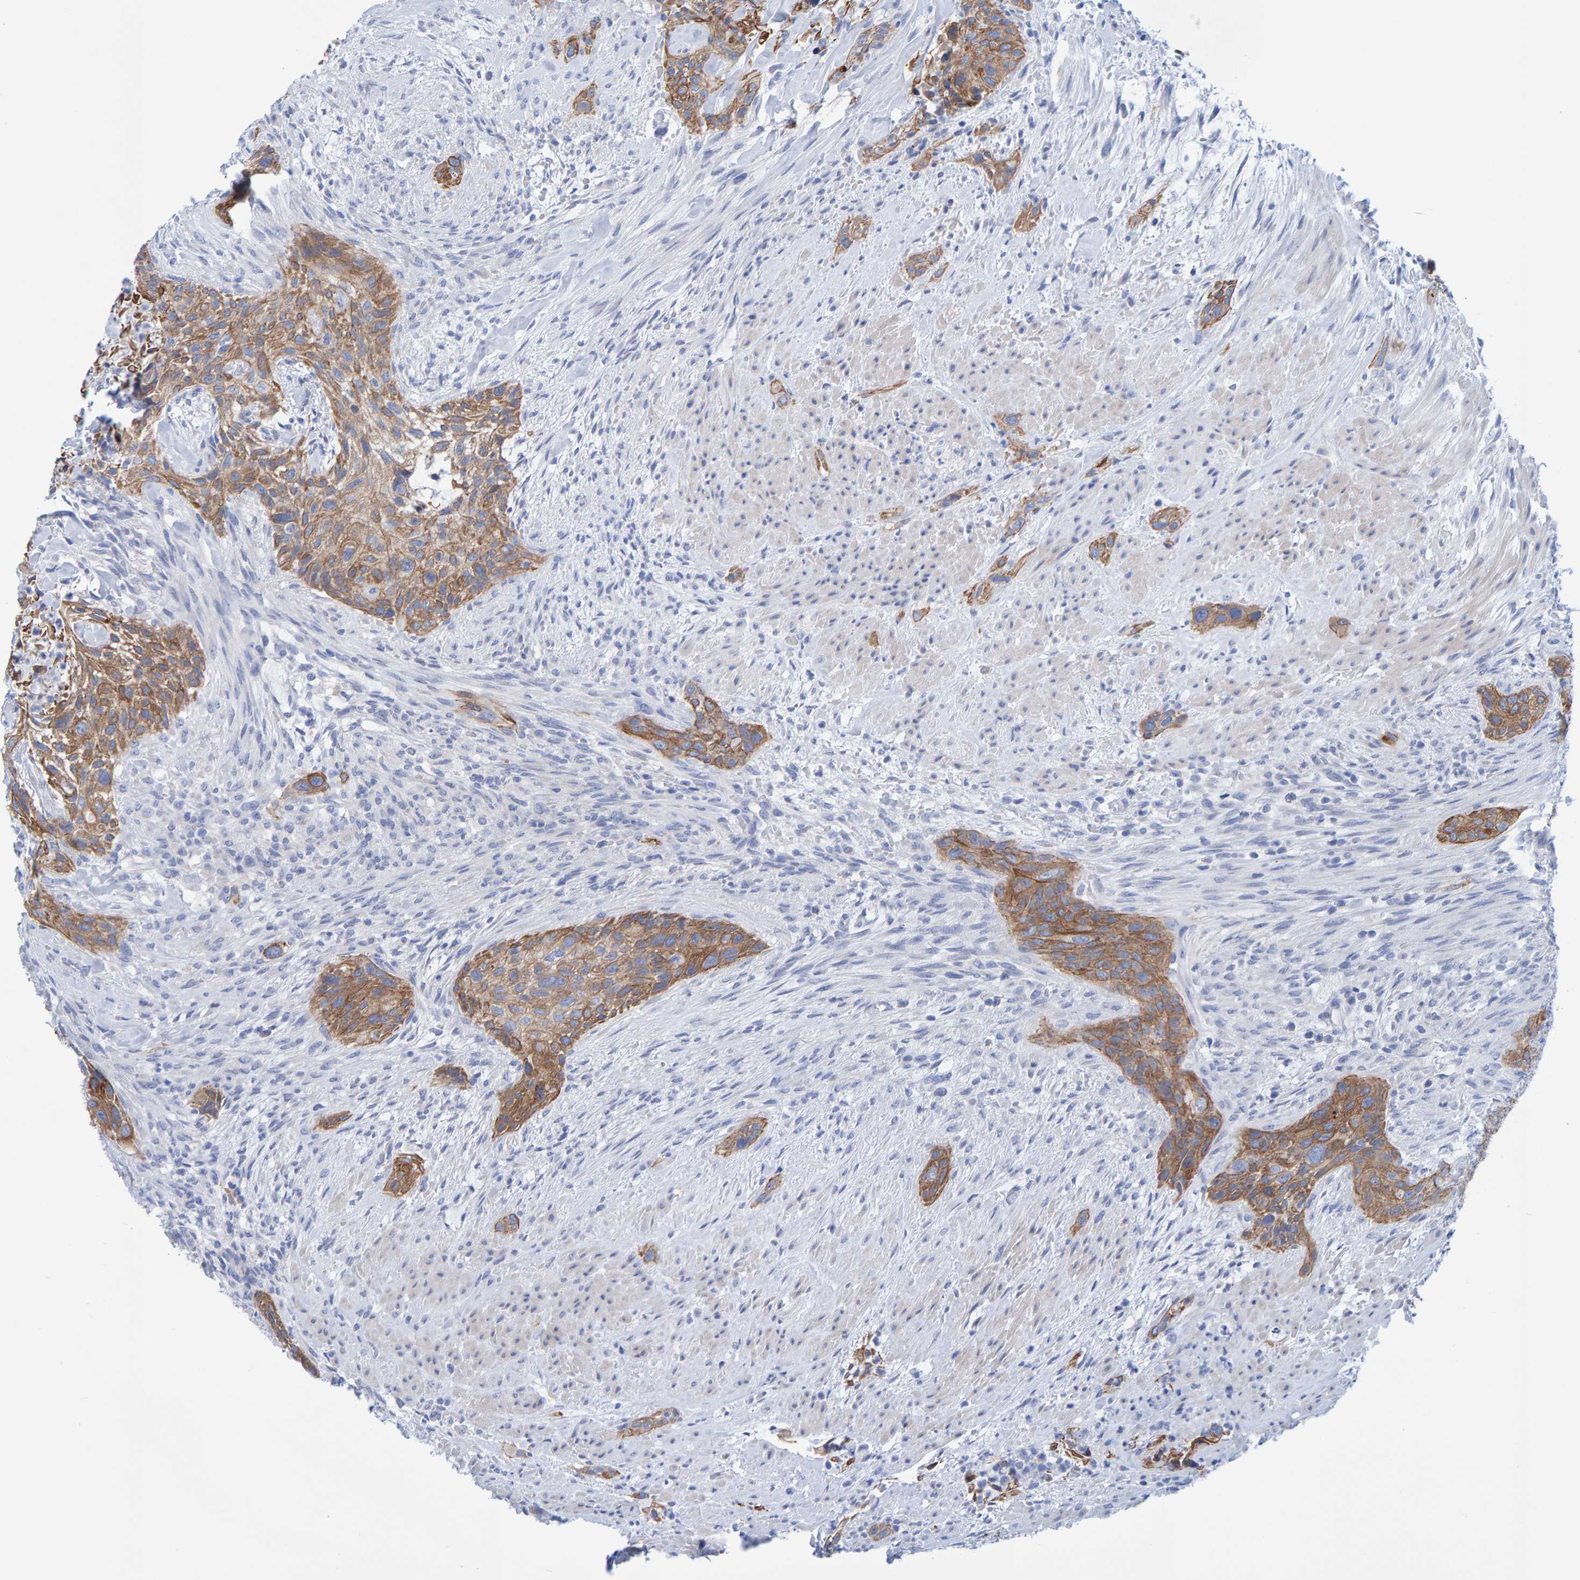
{"staining": {"intensity": "moderate", "quantity": ">75%", "location": "cytoplasmic/membranous"}, "tissue": "urothelial cancer", "cell_type": "Tumor cells", "image_type": "cancer", "snomed": [{"axis": "morphology", "description": "Urothelial carcinoma, High grade"}, {"axis": "topography", "description": "Urinary bladder"}], "caption": "IHC micrograph of neoplastic tissue: urothelial cancer stained using IHC demonstrates medium levels of moderate protein expression localized specifically in the cytoplasmic/membranous of tumor cells, appearing as a cytoplasmic/membranous brown color.", "gene": "JAKMIP3", "patient": {"sex": "male", "age": 35}}